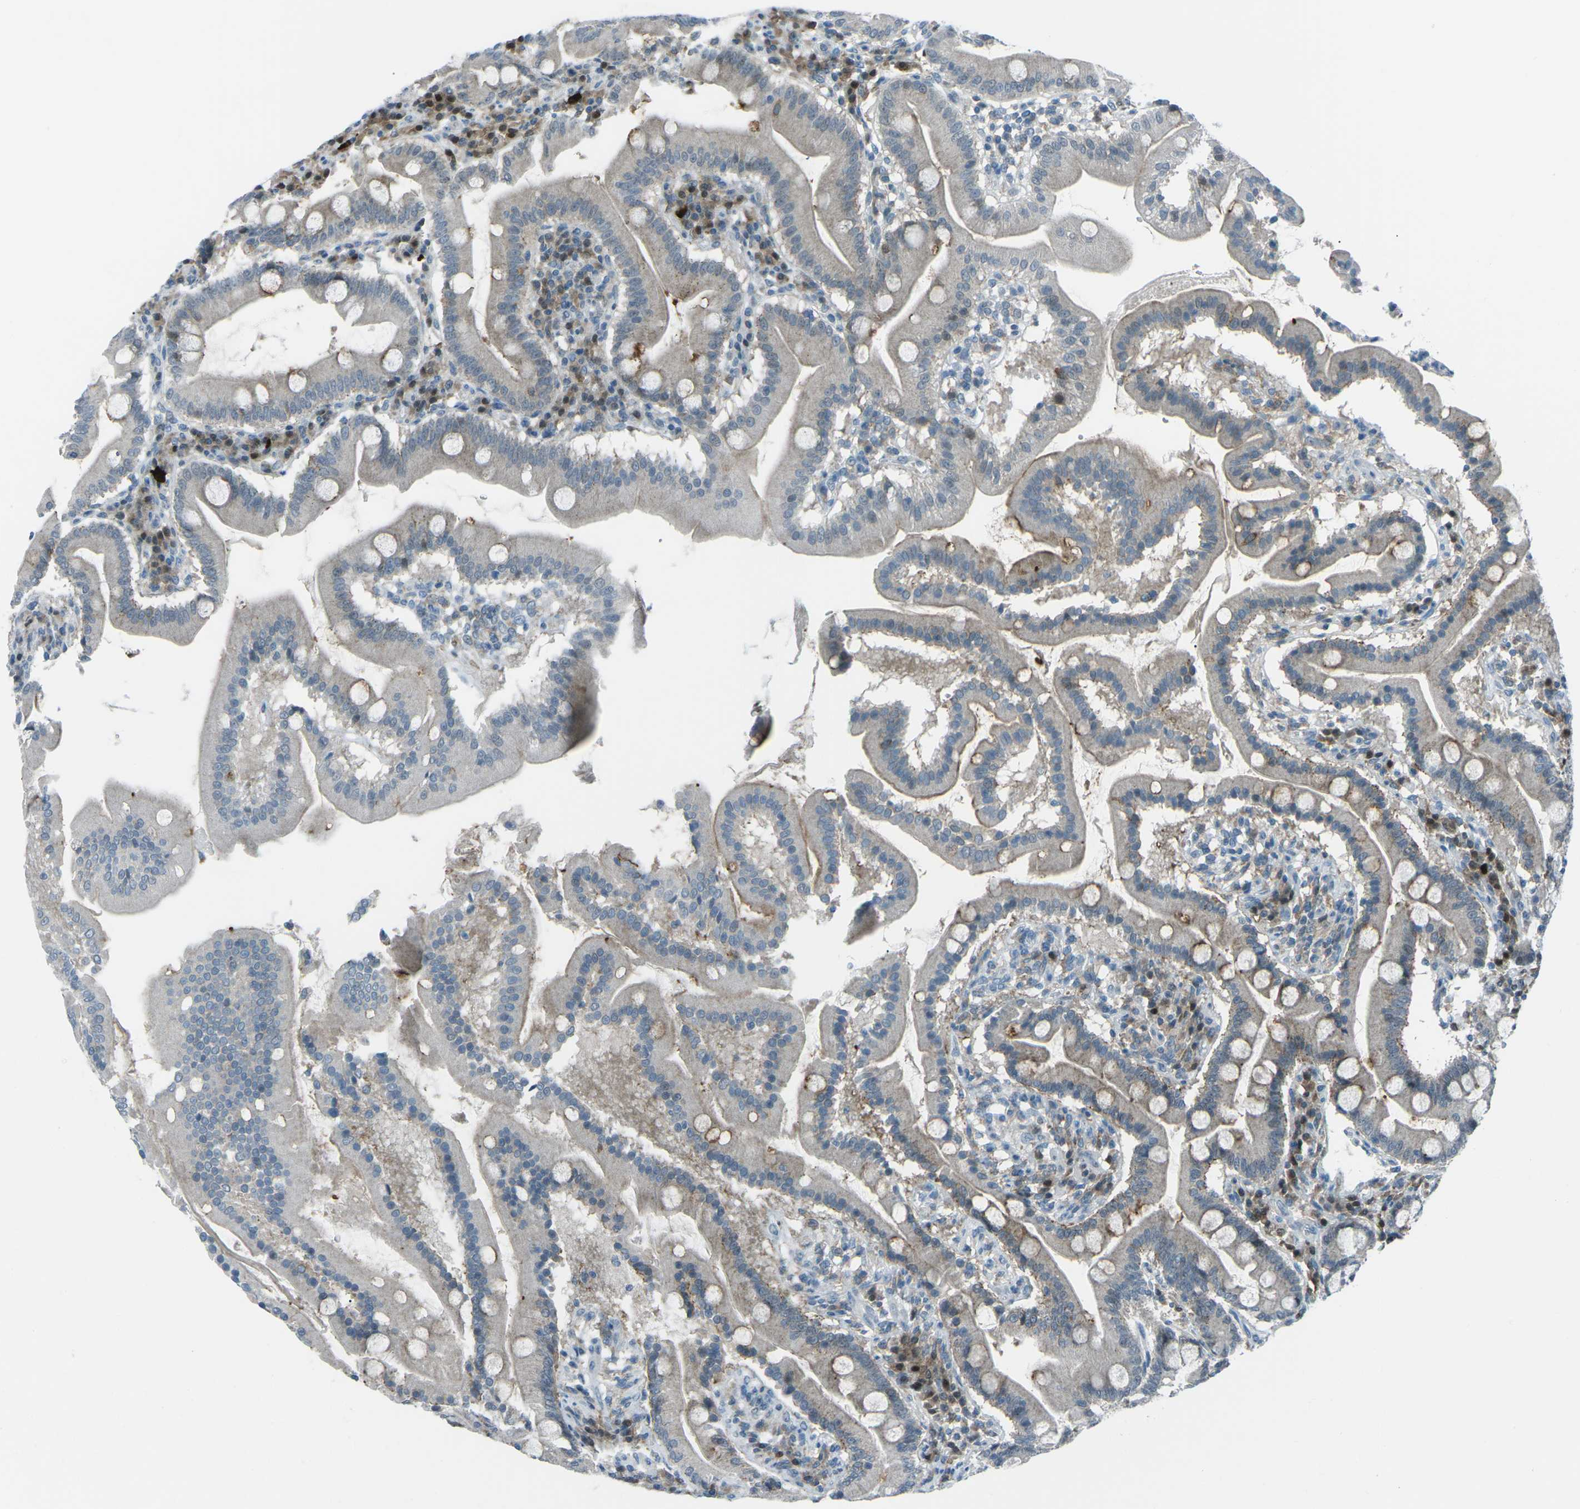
{"staining": {"intensity": "moderate", "quantity": "<25%", "location": "cytoplasmic/membranous"}, "tissue": "duodenum", "cell_type": "Glandular cells", "image_type": "normal", "snomed": [{"axis": "morphology", "description": "Normal tissue, NOS"}, {"axis": "topography", "description": "Duodenum"}], "caption": "Duodenum was stained to show a protein in brown. There is low levels of moderate cytoplasmic/membranous expression in approximately <25% of glandular cells. The staining was performed using DAB (3,3'-diaminobenzidine) to visualize the protein expression in brown, while the nuclei were stained in blue with hematoxylin (Magnification: 20x).", "gene": "PRKCA", "patient": {"sex": "male", "age": 50}}